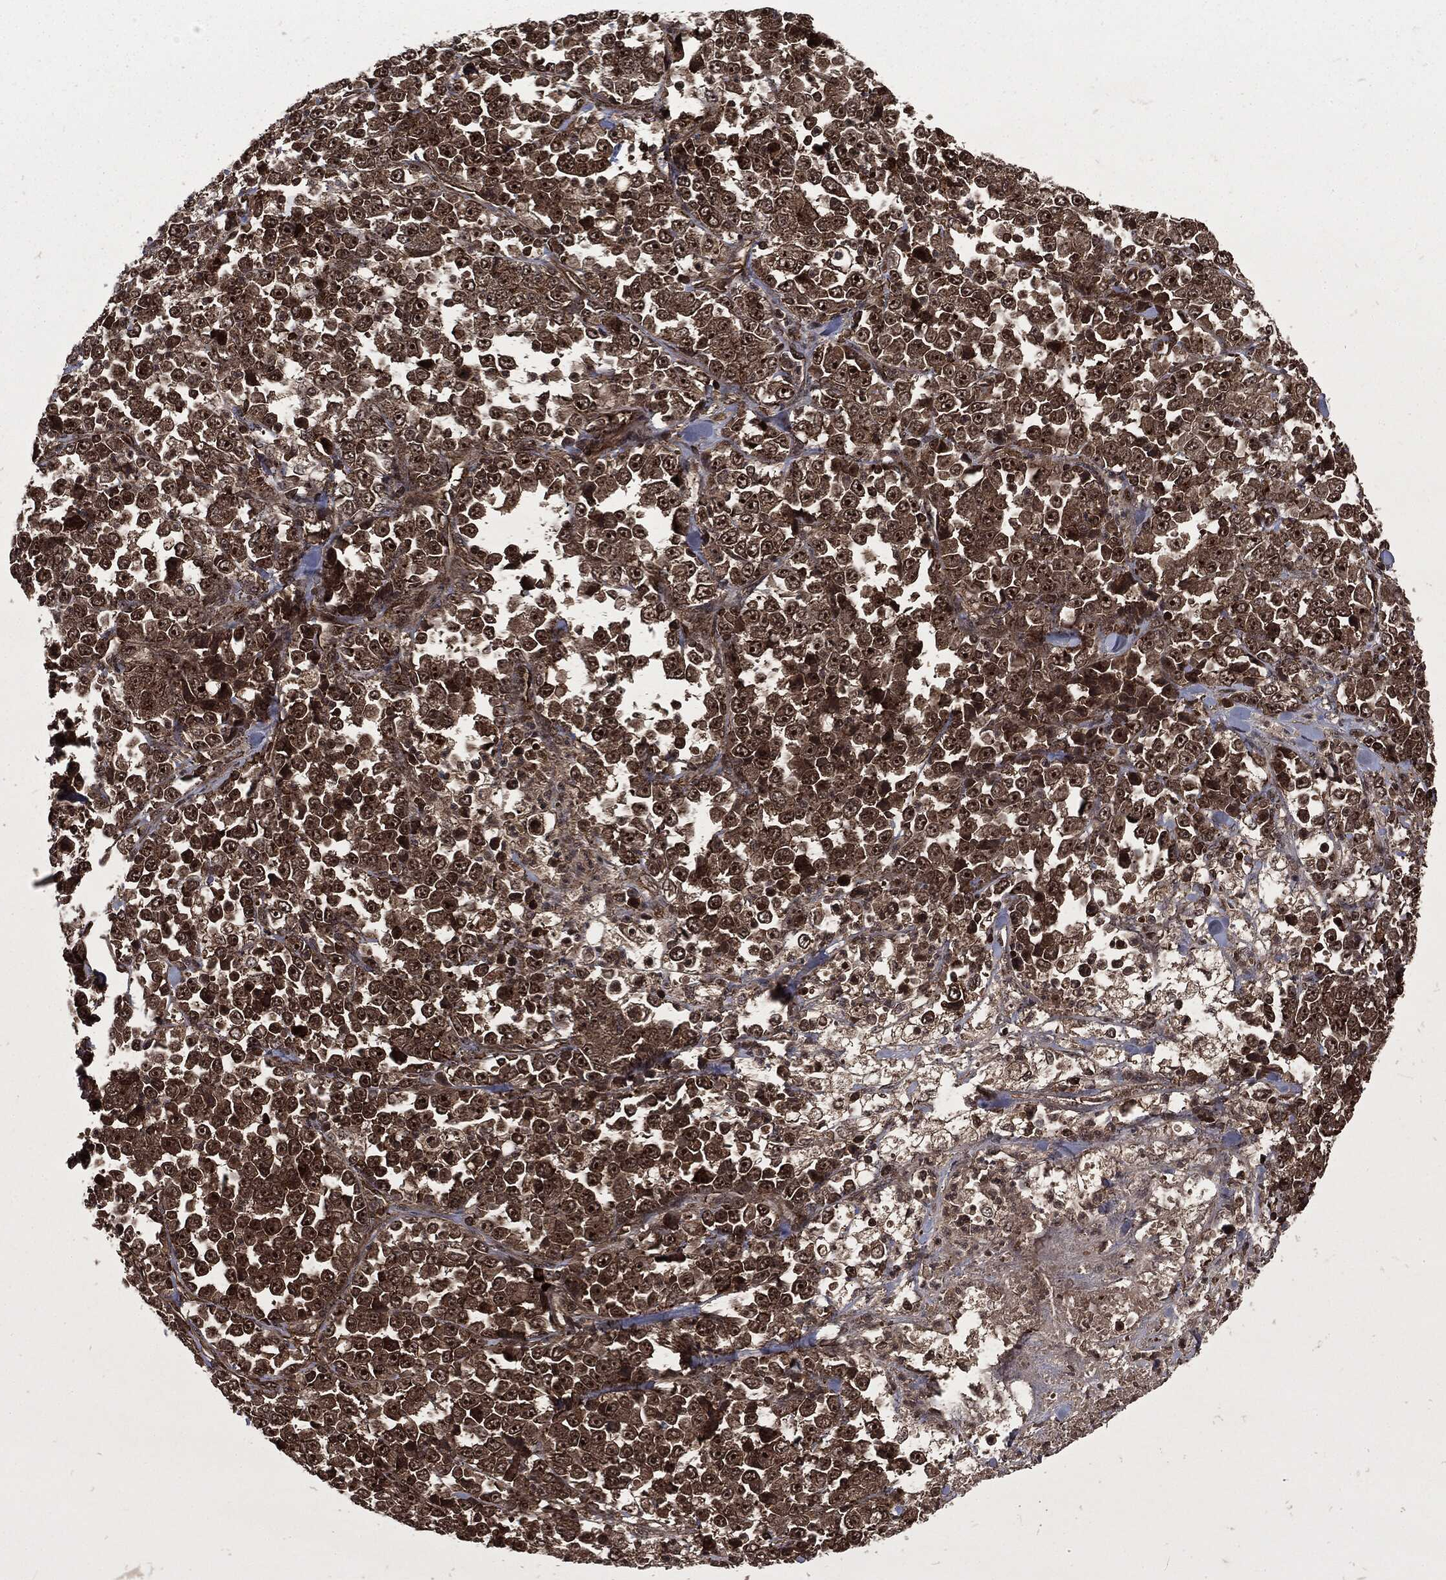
{"staining": {"intensity": "strong", "quantity": ">75%", "location": "cytoplasmic/membranous,nuclear"}, "tissue": "stomach cancer", "cell_type": "Tumor cells", "image_type": "cancer", "snomed": [{"axis": "morphology", "description": "Normal tissue, NOS"}, {"axis": "morphology", "description": "Adenocarcinoma, NOS"}, {"axis": "topography", "description": "Stomach, upper"}, {"axis": "topography", "description": "Stomach"}], "caption": "Approximately >75% of tumor cells in human stomach adenocarcinoma exhibit strong cytoplasmic/membranous and nuclear protein staining as visualized by brown immunohistochemical staining.", "gene": "CARD6", "patient": {"sex": "male", "age": 59}}